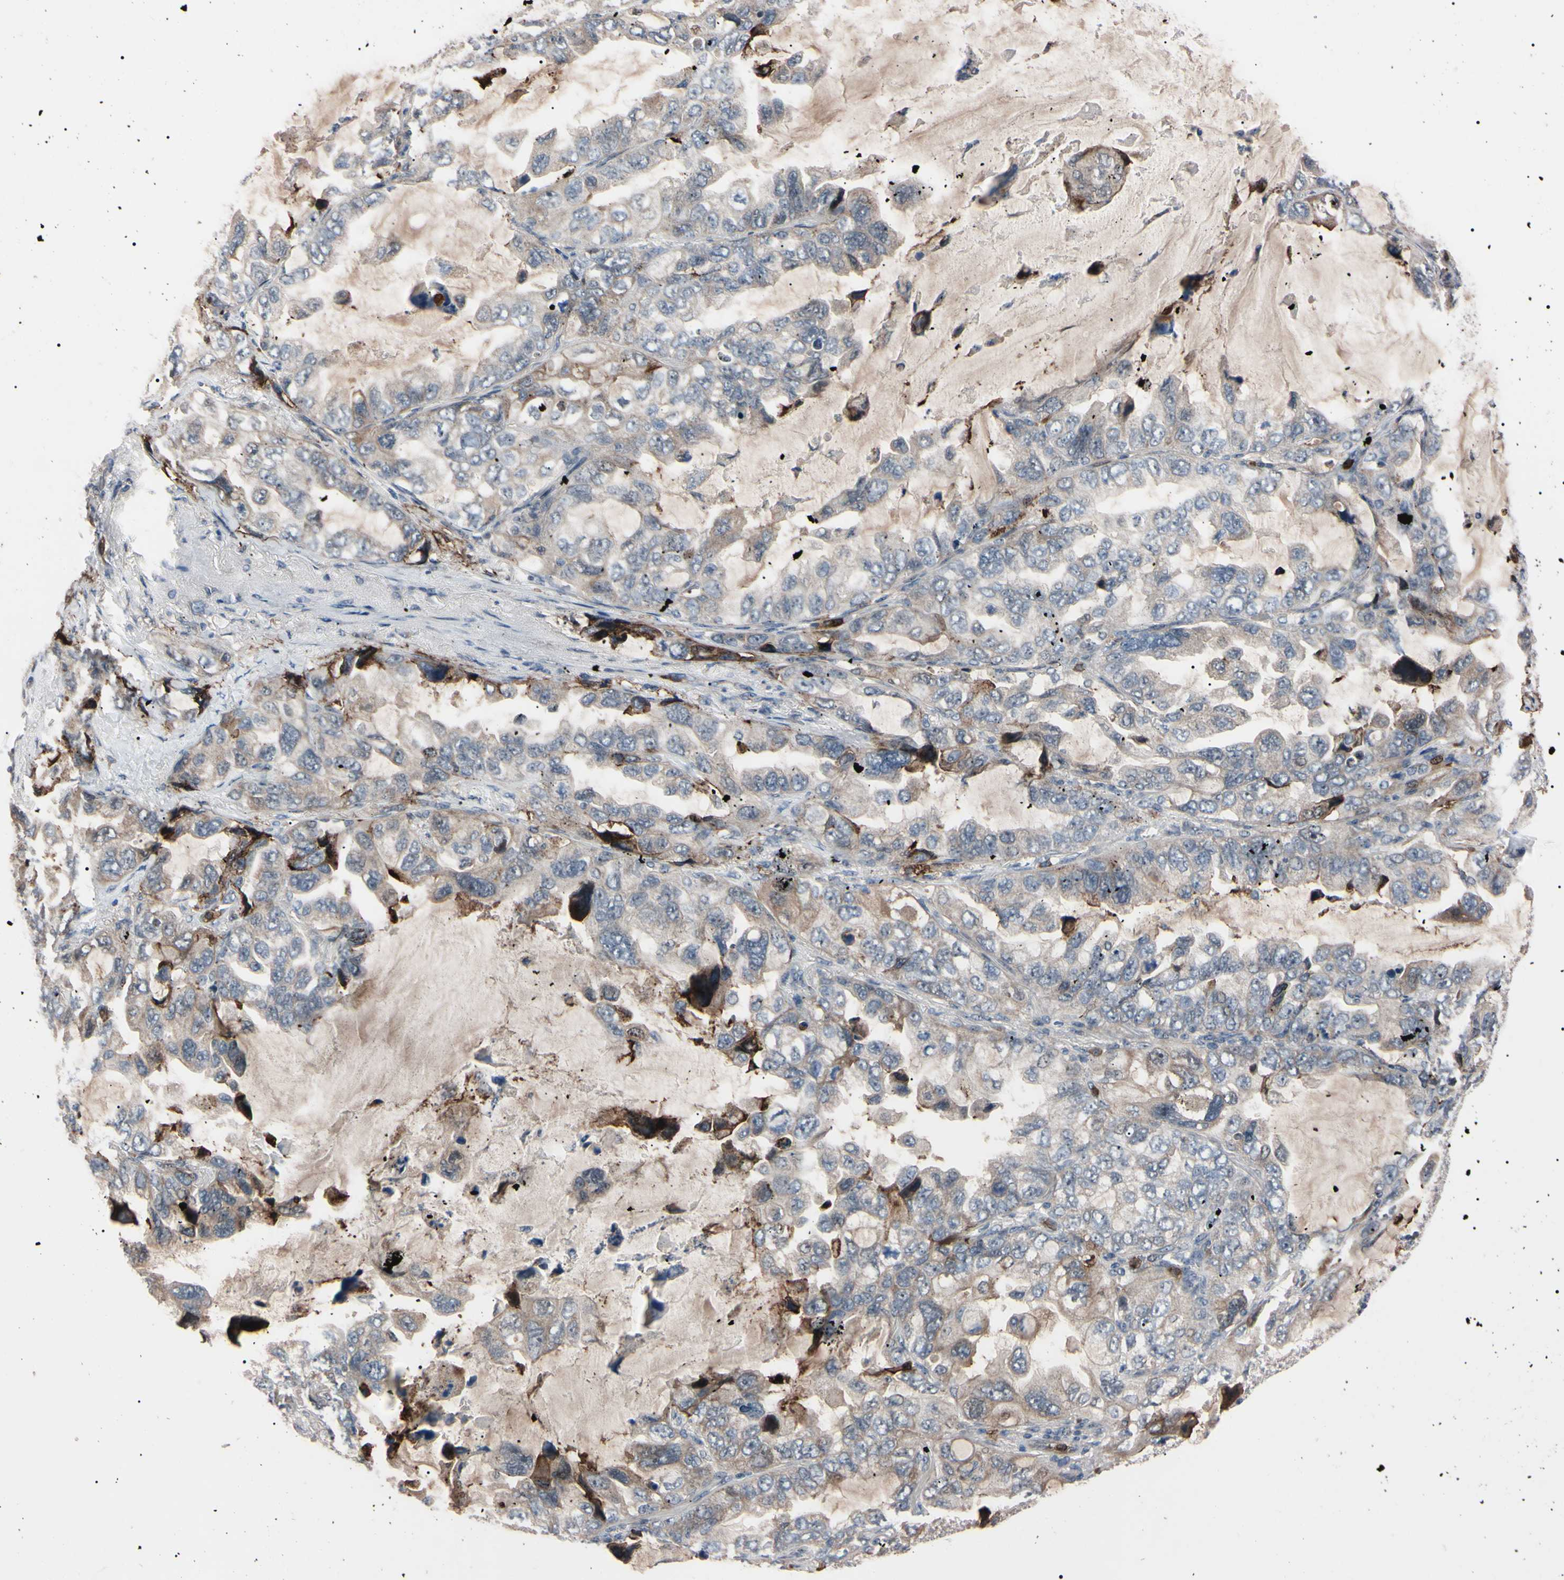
{"staining": {"intensity": "strong", "quantity": "<25%", "location": "cytoplasmic/membranous,nuclear"}, "tissue": "lung cancer", "cell_type": "Tumor cells", "image_type": "cancer", "snomed": [{"axis": "morphology", "description": "Squamous cell carcinoma, NOS"}, {"axis": "topography", "description": "Lung"}], "caption": "A medium amount of strong cytoplasmic/membranous and nuclear staining is present in approximately <25% of tumor cells in lung cancer (squamous cell carcinoma) tissue.", "gene": "TRAF5", "patient": {"sex": "female", "age": 73}}